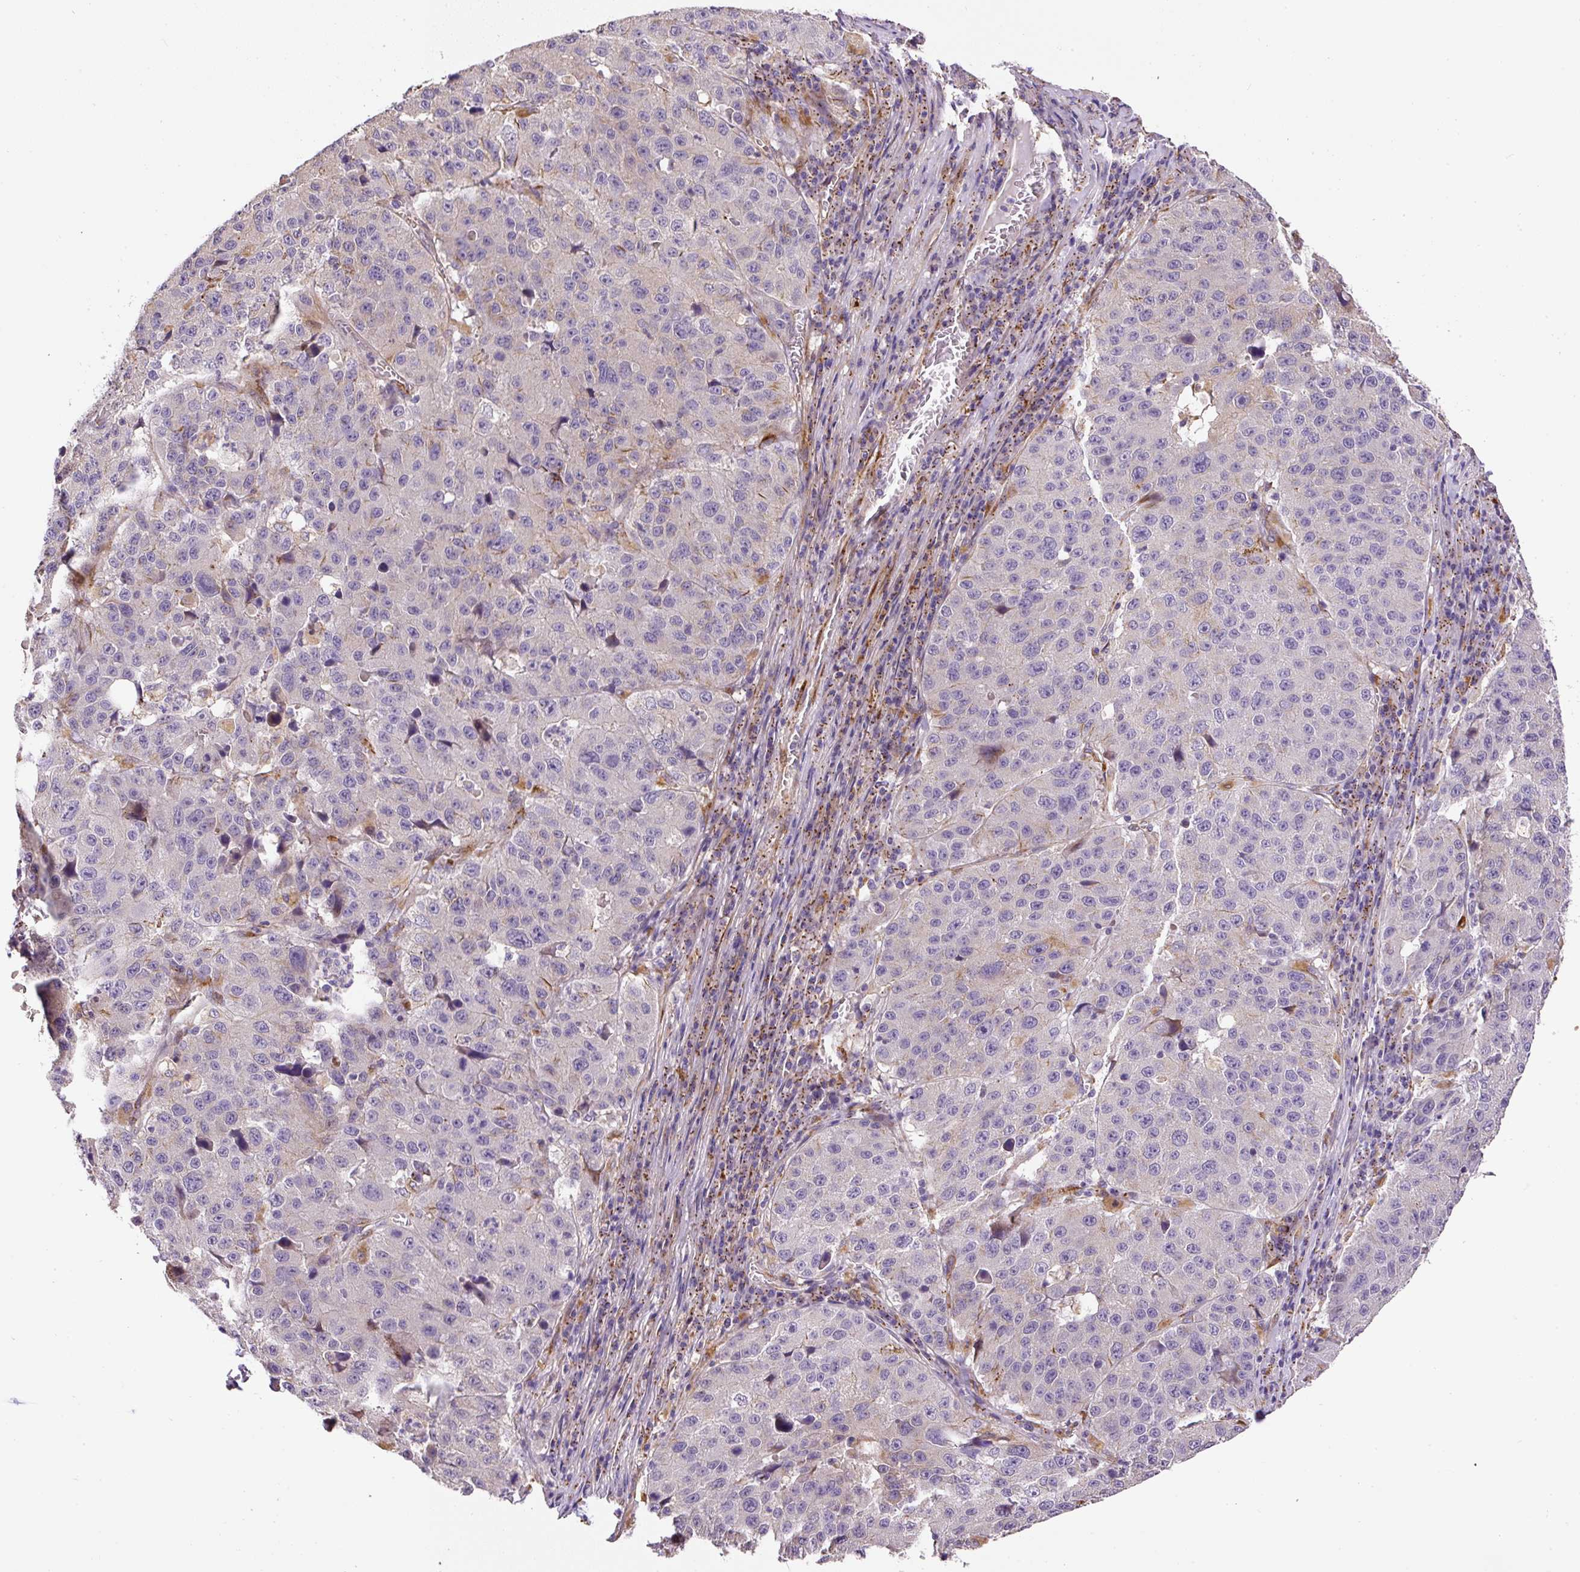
{"staining": {"intensity": "negative", "quantity": "none", "location": "none"}, "tissue": "stomach cancer", "cell_type": "Tumor cells", "image_type": "cancer", "snomed": [{"axis": "morphology", "description": "Adenocarcinoma, NOS"}, {"axis": "topography", "description": "Stomach"}], "caption": "High magnification brightfield microscopy of stomach cancer stained with DAB (brown) and counterstained with hematoxylin (blue): tumor cells show no significant positivity. Nuclei are stained in blue.", "gene": "RNF170", "patient": {"sex": "male", "age": 71}}